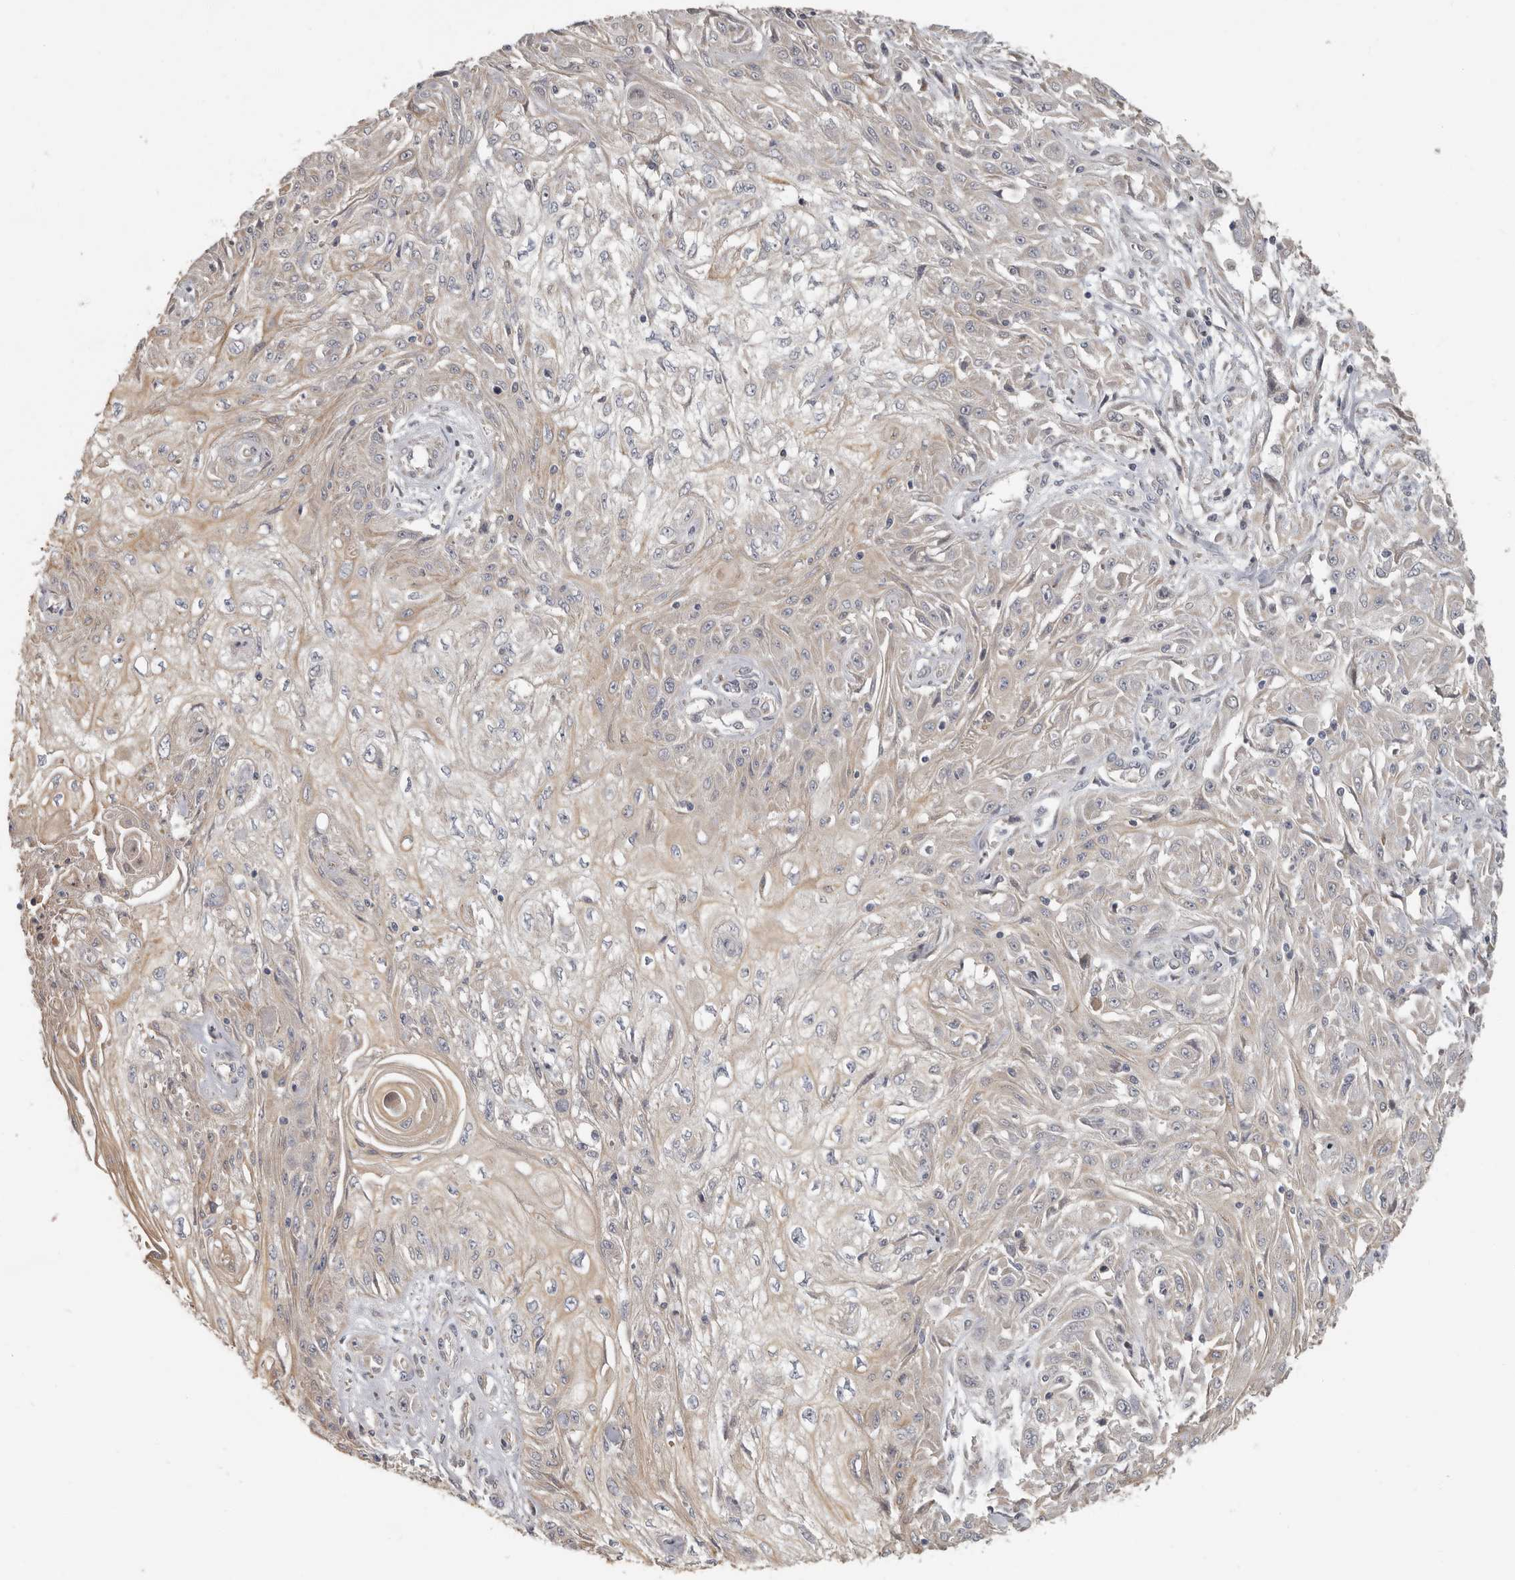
{"staining": {"intensity": "weak", "quantity": "<25%", "location": "cytoplasmic/membranous"}, "tissue": "skin cancer", "cell_type": "Tumor cells", "image_type": "cancer", "snomed": [{"axis": "morphology", "description": "Squamous cell carcinoma, NOS"}, {"axis": "morphology", "description": "Squamous cell carcinoma, metastatic, NOS"}, {"axis": "topography", "description": "Skin"}, {"axis": "topography", "description": "Lymph node"}], "caption": "High magnification brightfield microscopy of skin squamous cell carcinoma stained with DAB (3,3'-diaminobenzidine) (brown) and counterstained with hematoxylin (blue): tumor cells show no significant staining.", "gene": "UNK", "patient": {"sex": "male", "age": 75}}